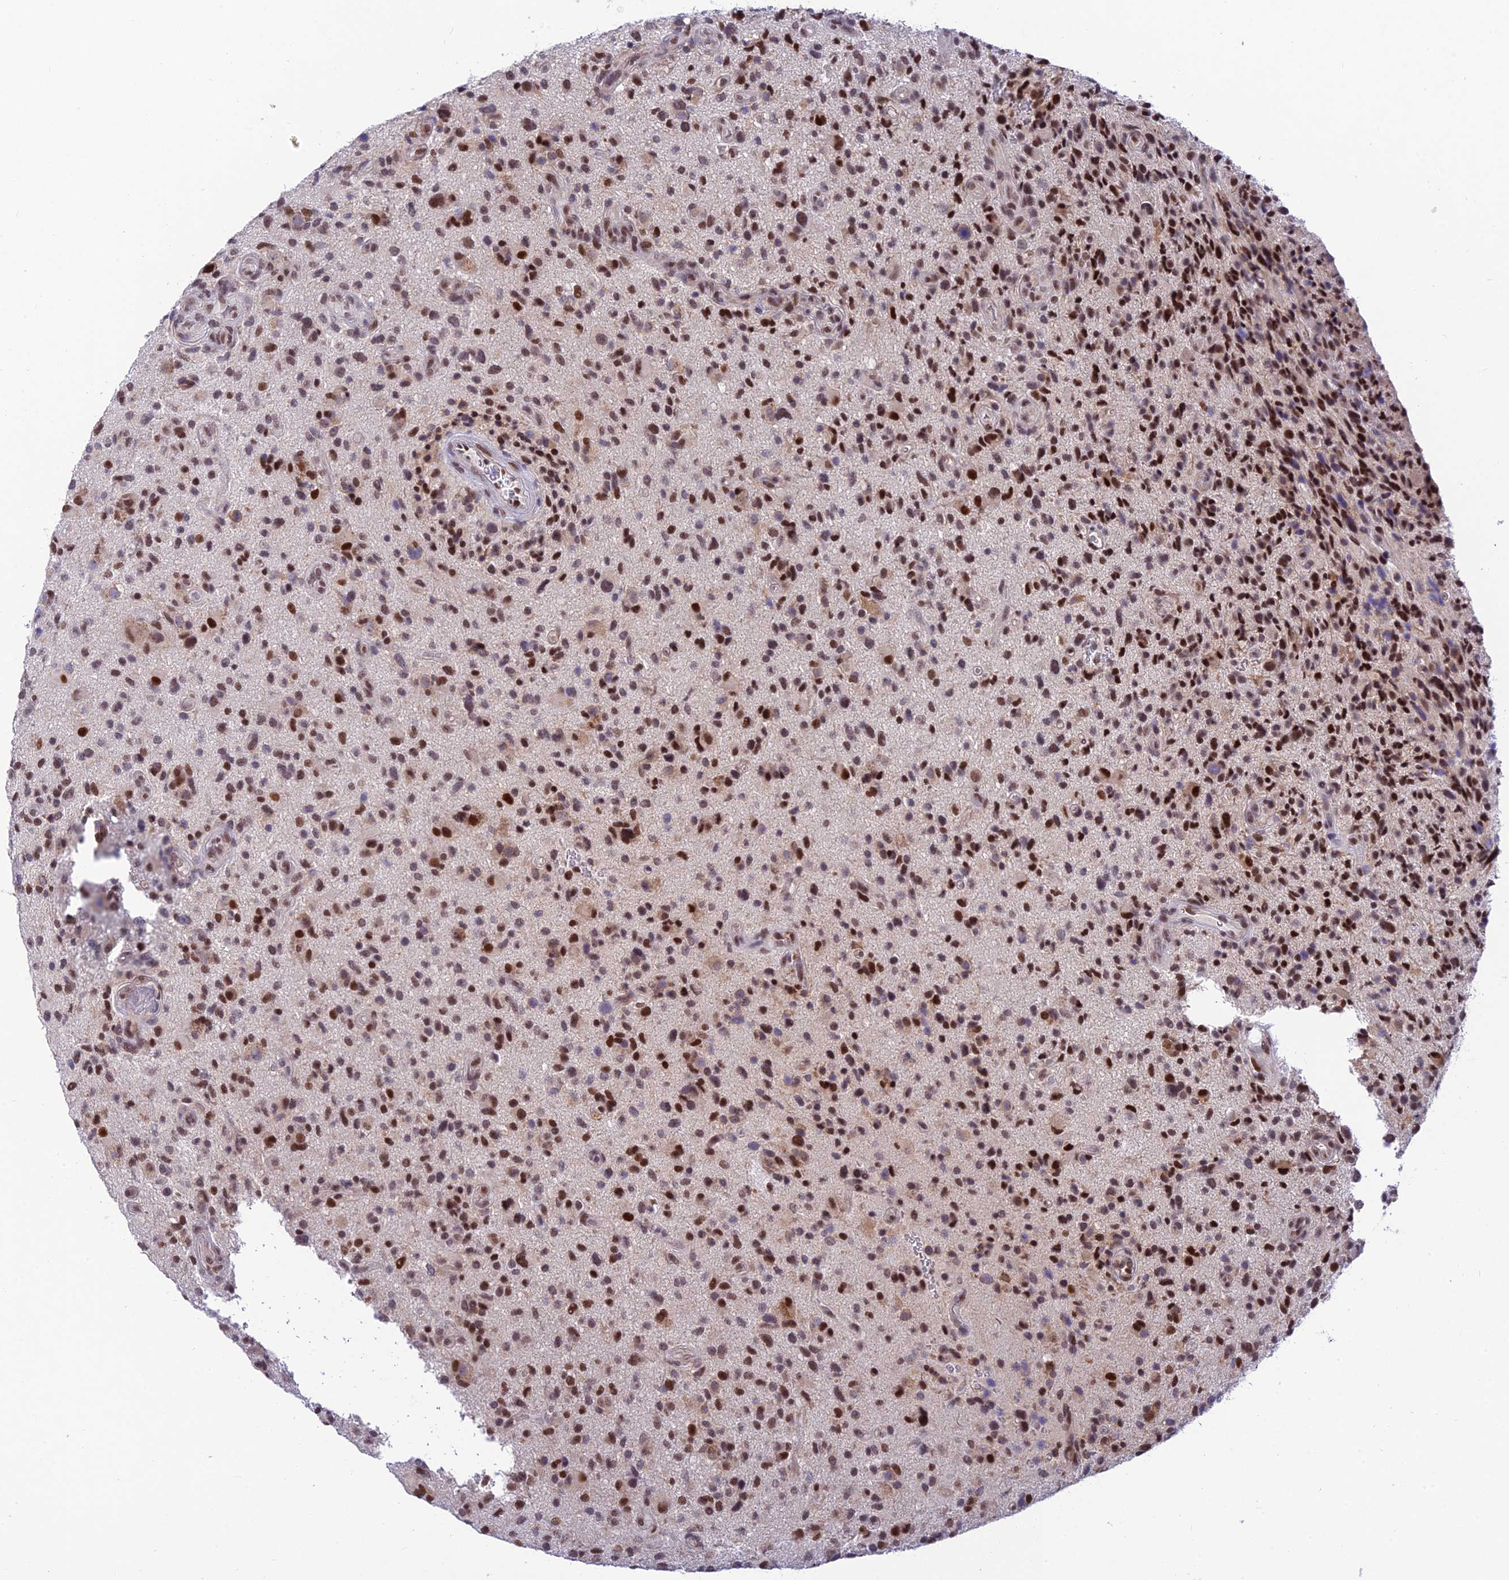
{"staining": {"intensity": "moderate", "quantity": ">75%", "location": "nuclear"}, "tissue": "glioma", "cell_type": "Tumor cells", "image_type": "cancer", "snomed": [{"axis": "morphology", "description": "Glioma, malignant, High grade"}, {"axis": "topography", "description": "Brain"}], "caption": "Malignant high-grade glioma was stained to show a protein in brown. There is medium levels of moderate nuclear expression in about >75% of tumor cells. Immunohistochemistry stains the protein of interest in brown and the nuclei are stained blue.", "gene": "C2orf49", "patient": {"sex": "male", "age": 47}}